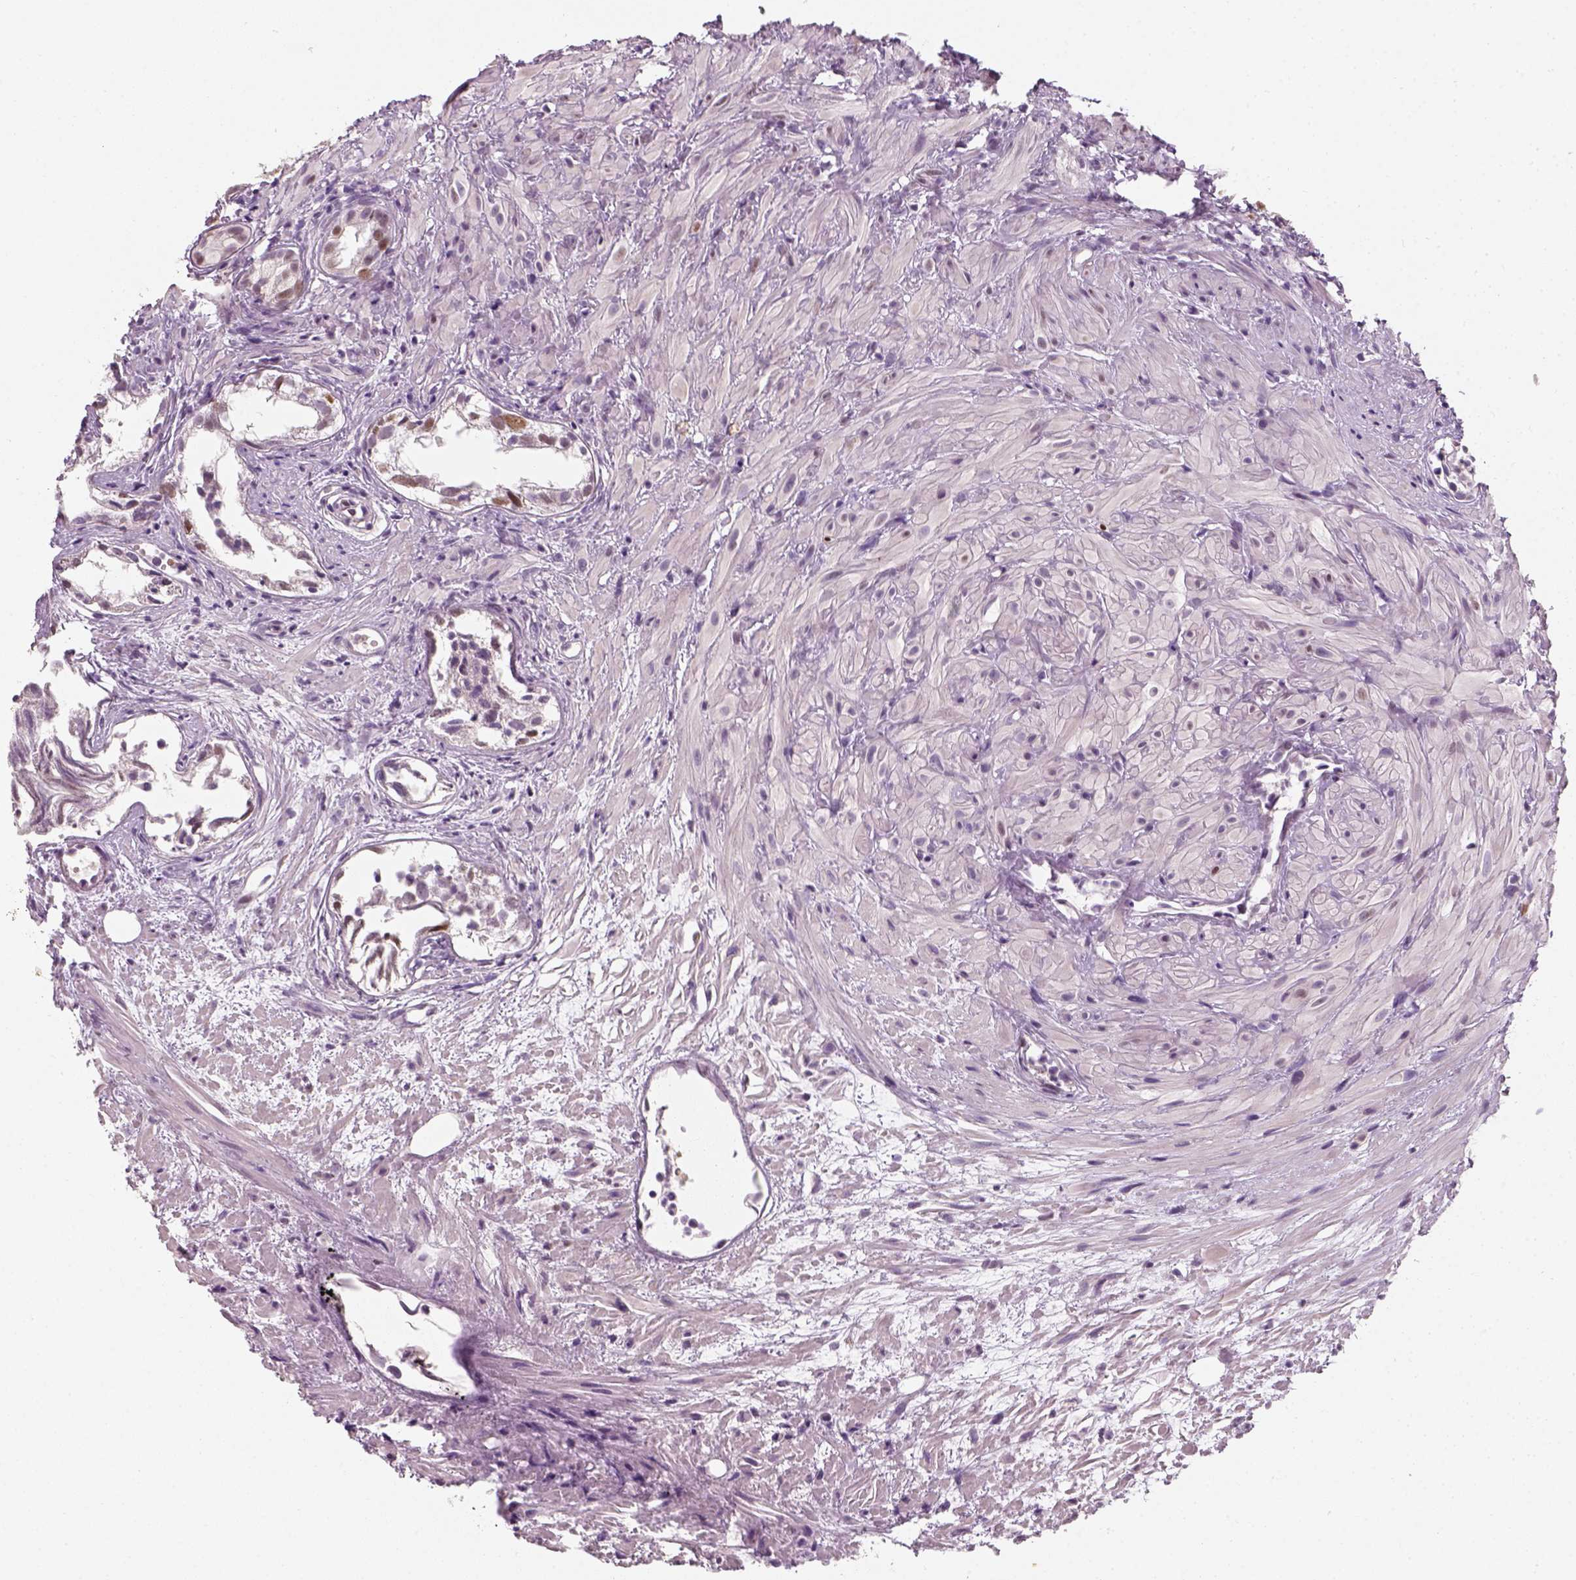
{"staining": {"intensity": "weak", "quantity": "<25%", "location": "nuclear"}, "tissue": "prostate cancer", "cell_type": "Tumor cells", "image_type": "cancer", "snomed": [{"axis": "morphology", "description": "Adenocarcinoma, High grade"}, {"axis": "topography", "description": "Prostate"}], "caption": "An image of adenocarcinoma (high-grade) (prostate) stained for a protein exhibits no brown staining in tumor cells.", "gene": "TP53", "patient": {"sex": "male", "age": 79}}